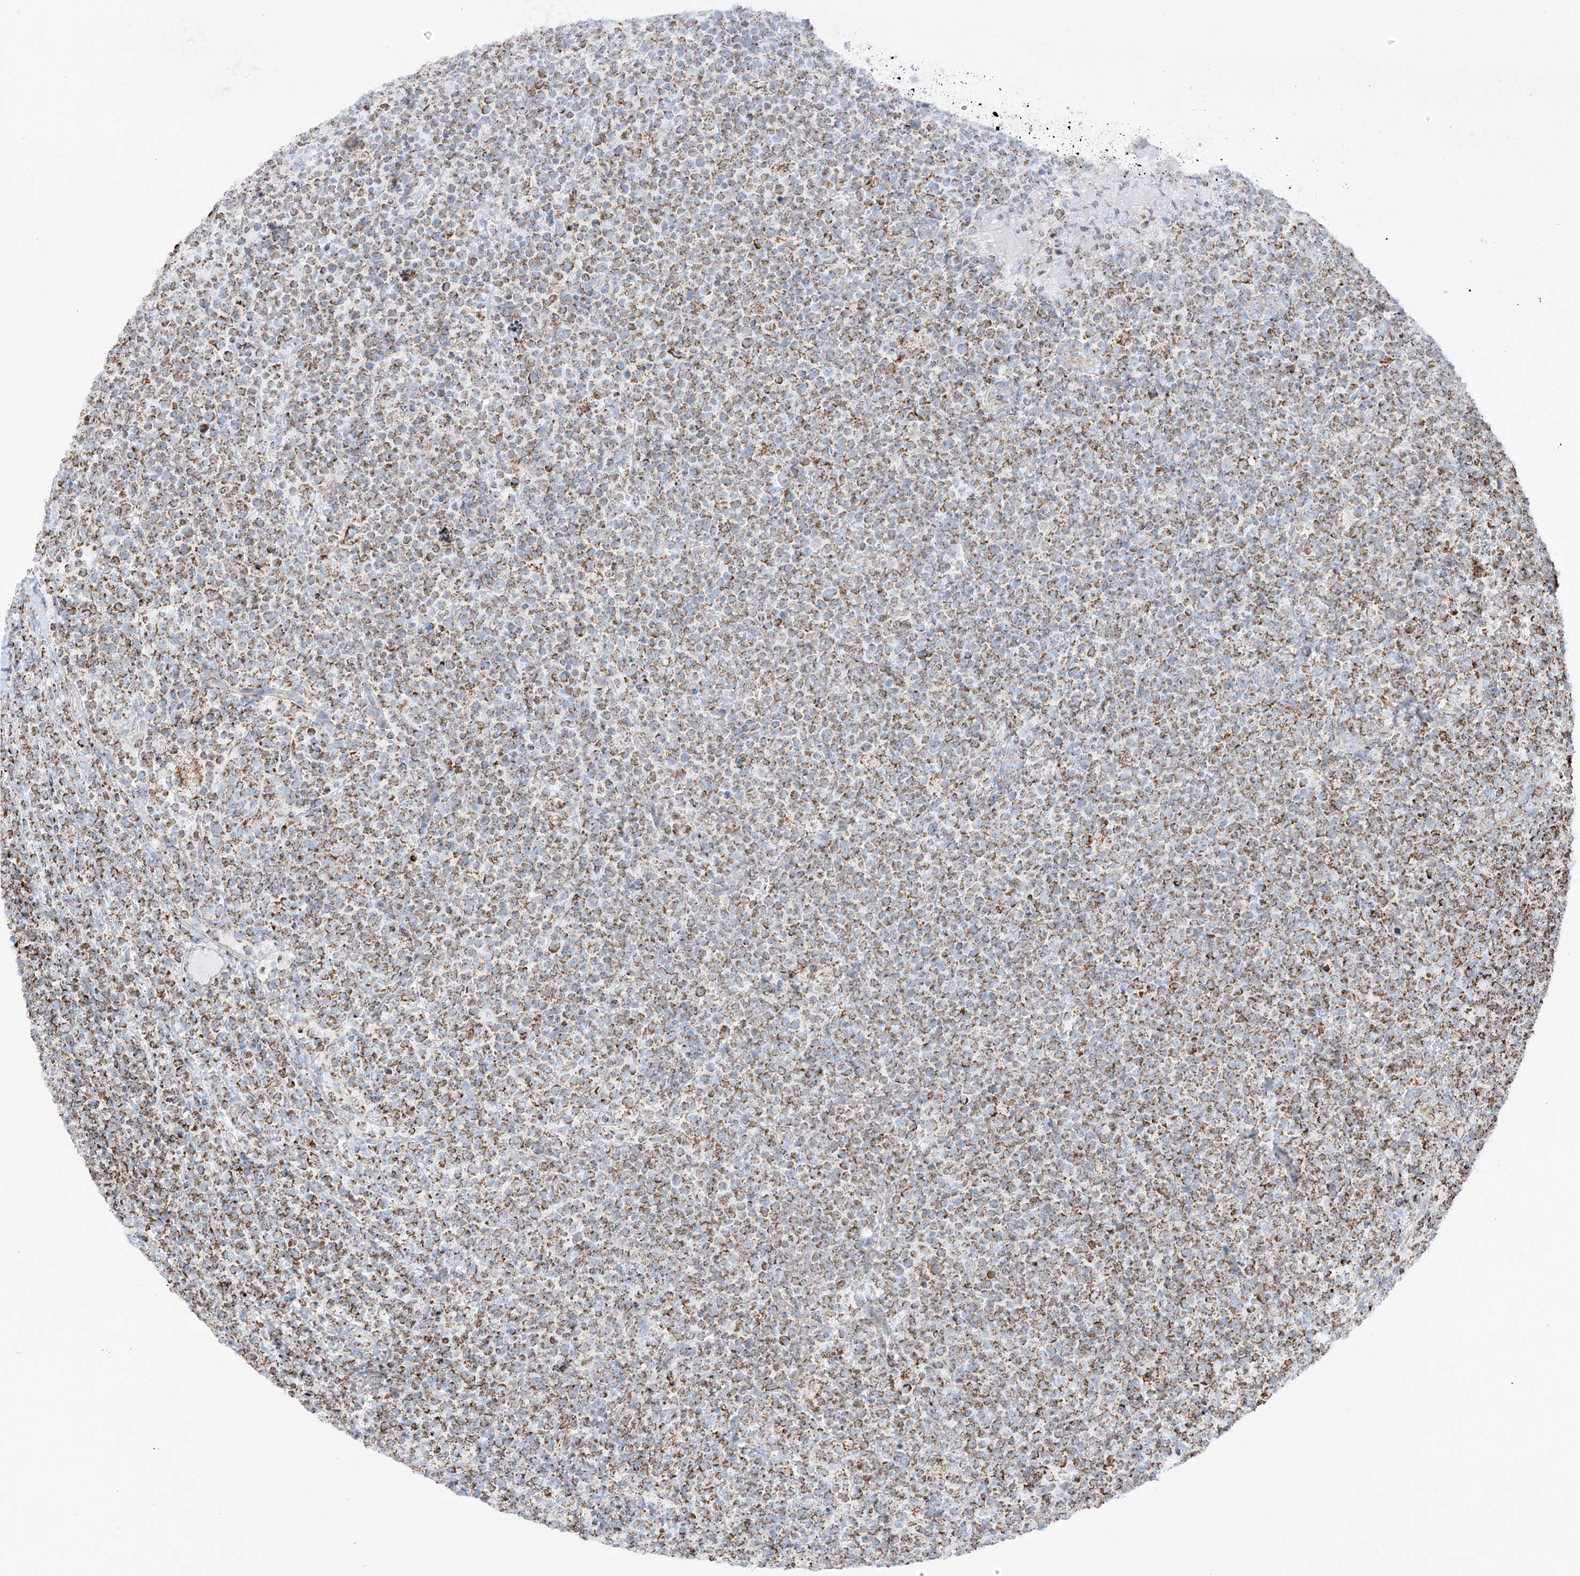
{"staining": {"intensity": "moderate", "quantity": ">75%", "location": "cytoplasmic/membranous"}, "tissue": "lymphoma", "cell_type": "Tumor cells", "image_type": "cancer", "snomed": [{"axis": "morphology", "description": "Malignant lymphoma, non-Hodgkin's type, High grade"}, {"axis": "topography", "description": "Lymph node"}], "caption": "Tumor cells exhibit medium levels of moderate cytoplasmic/membranous positivity in about >75% of cells in human high-grade malignant lymphoma, non-Hodgkin's type. (brown staining indicates protein expression, while blue staining denotes nuclei).", "gene": "XKR3", "patient": {"sex": "male", "age": 61}}